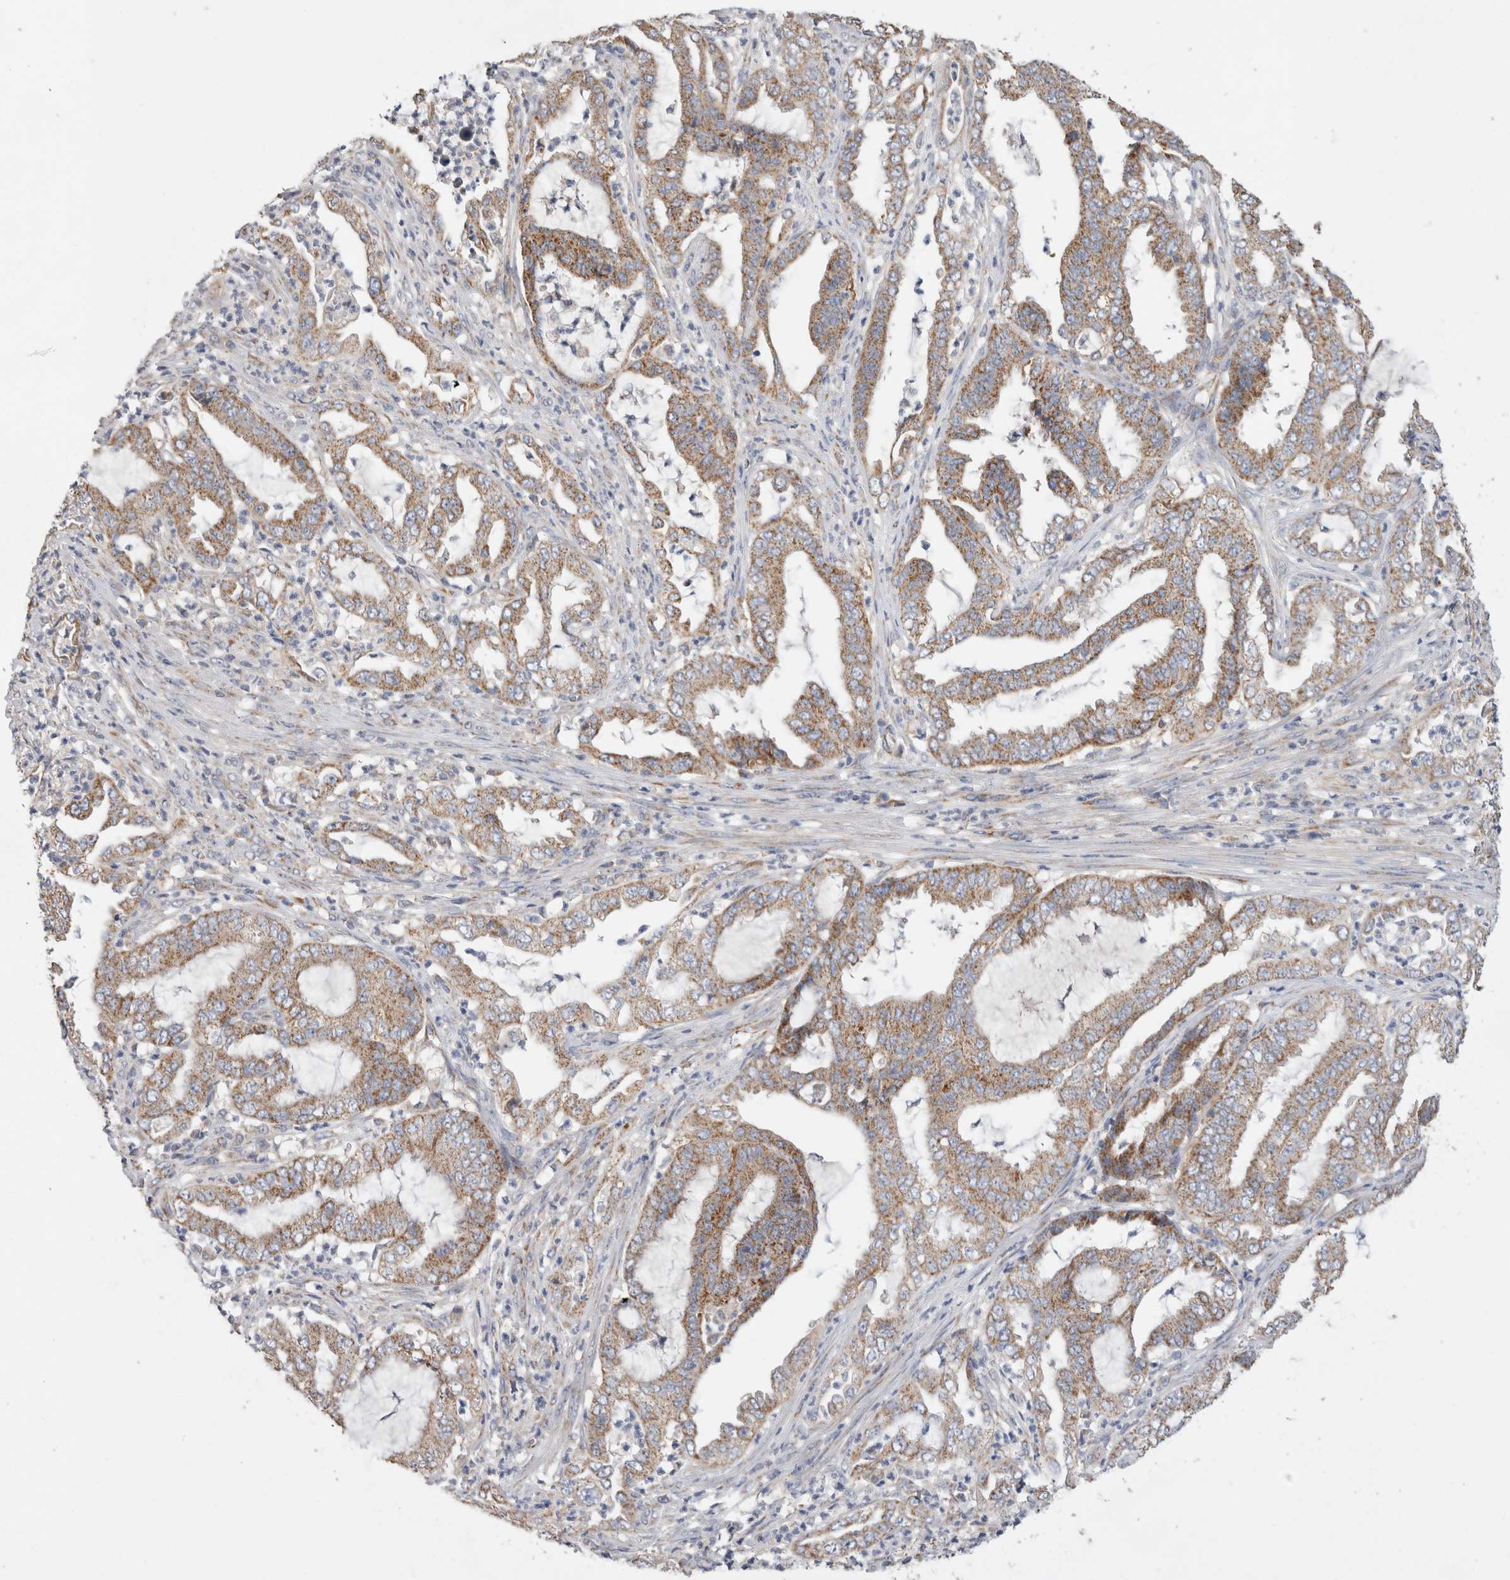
{"staining": {"intensity": "moderate", "quantity": ">75%", "location": "cytoplasmic/membranous"}, "tissue": "endometrial cancer", "cell_type": "Tumor cells", "image_type": "cancer", "snomed": [{"axis": "morphology", "description": "Adenocarcinoma, NOS"}, {"axis": "topography", "description": "Endometrium"}], "caption": "IHC histopathology image of neoplastic tissue: endometrial cancer (adenocarcinoma) stained using immunohistochemistry shows medium levels of moderate protein expression localized specifically in the cytoplasmic/membranous of tumor cells, appearing as a cytoplasmic/membranous brown color.", "gene": "IARS2", "patient": {"sex": "female", "age": 51}}